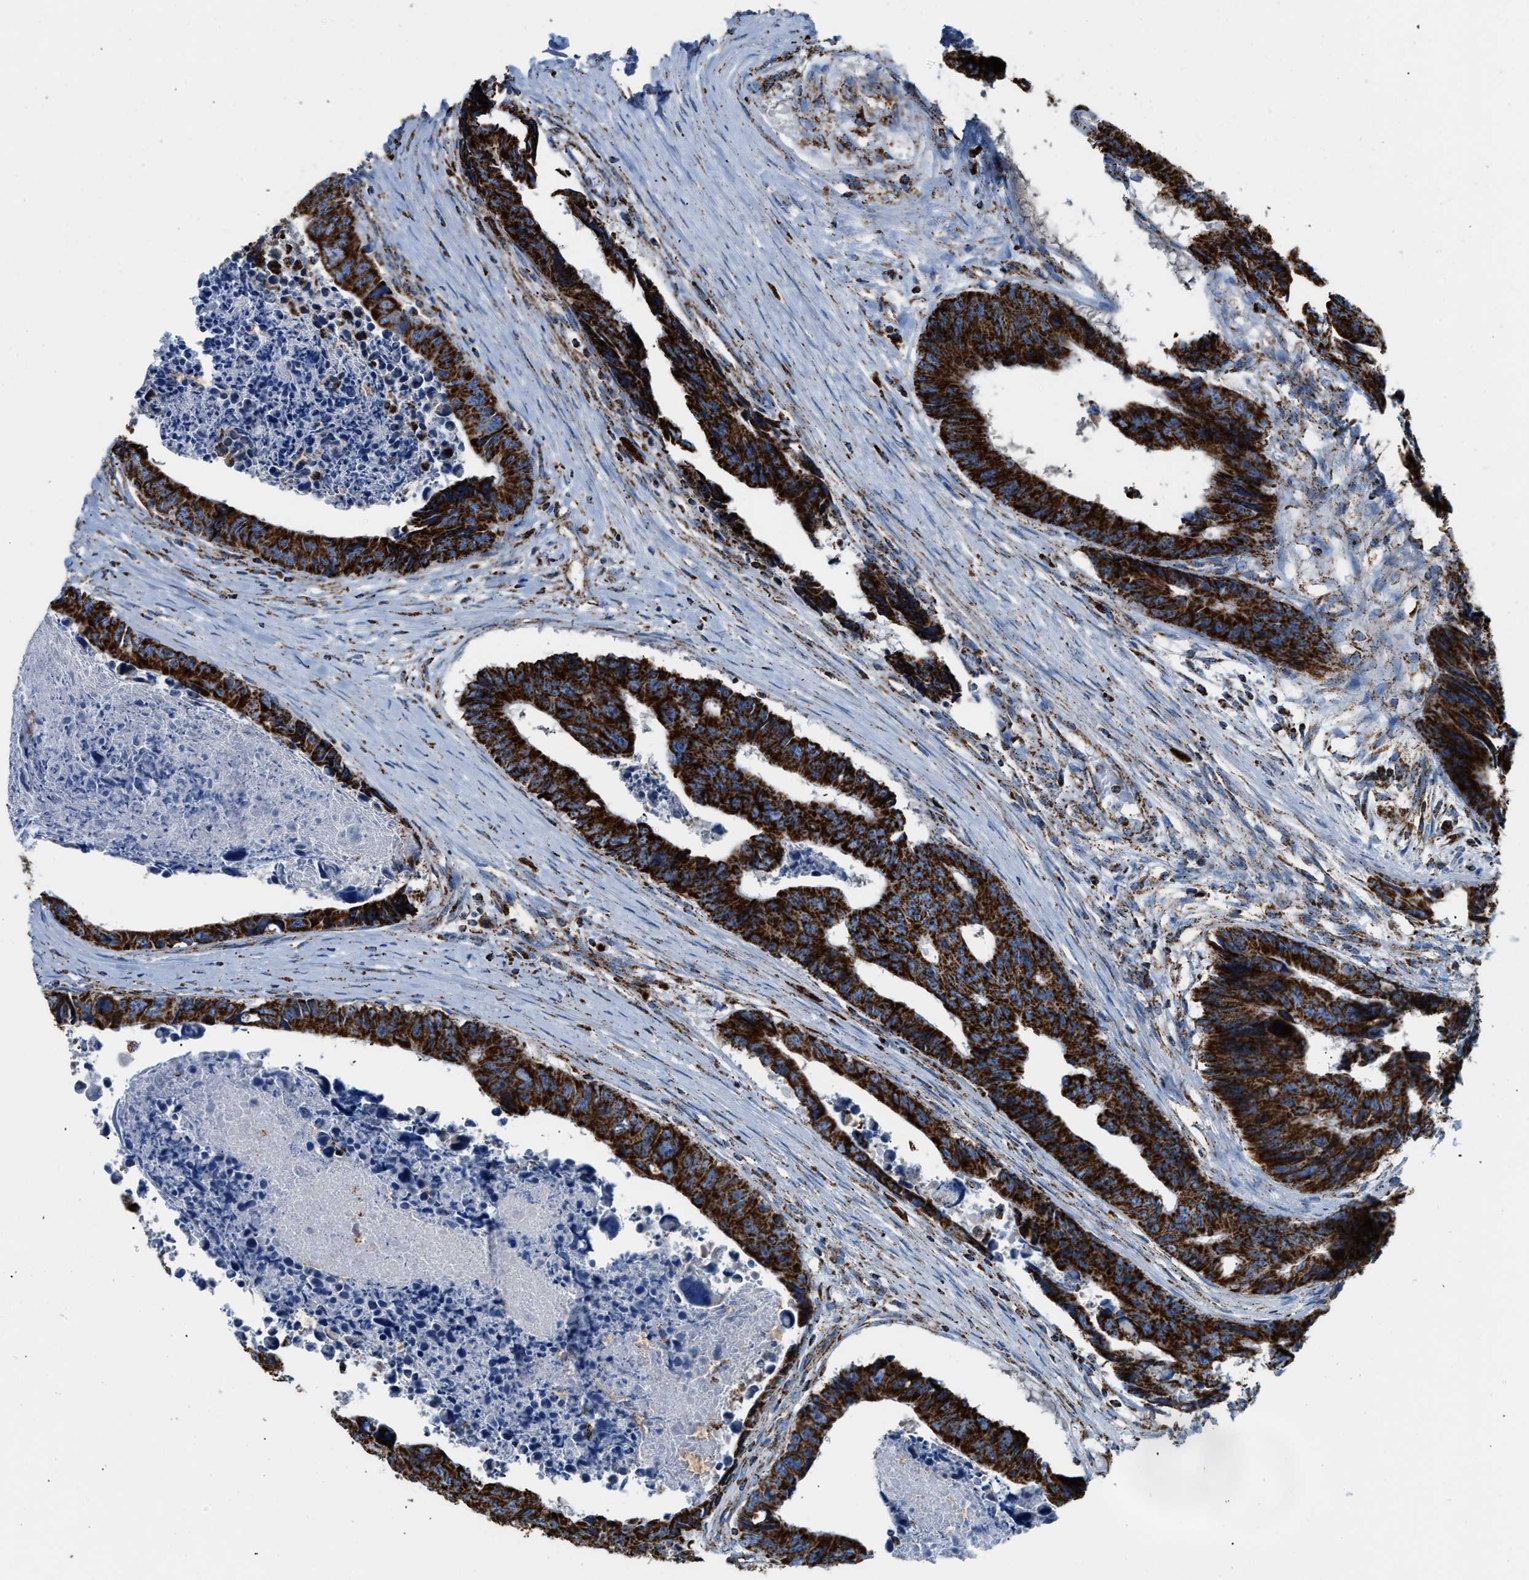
{"staining": {"intensity": "strong", "quantity": ">75%", "location": "cytoplasmic/membranous"}, "tissue": "colorectal cancer", "cell_type": "Tumor cells", "image_type": "cancer", "snomed": [{"axis": "morphology", "description": "Adenocarcinoma, NOS"}, {"axis": "topography", "description": "Rectum"}], "caption": "Strong cytoplasmic/membranous expression is present in approximately >75% of tumor cells in colorectal adenocarcinoma.", "gene": "ETFB", "patient": {"sex": "male", "age": 84}}